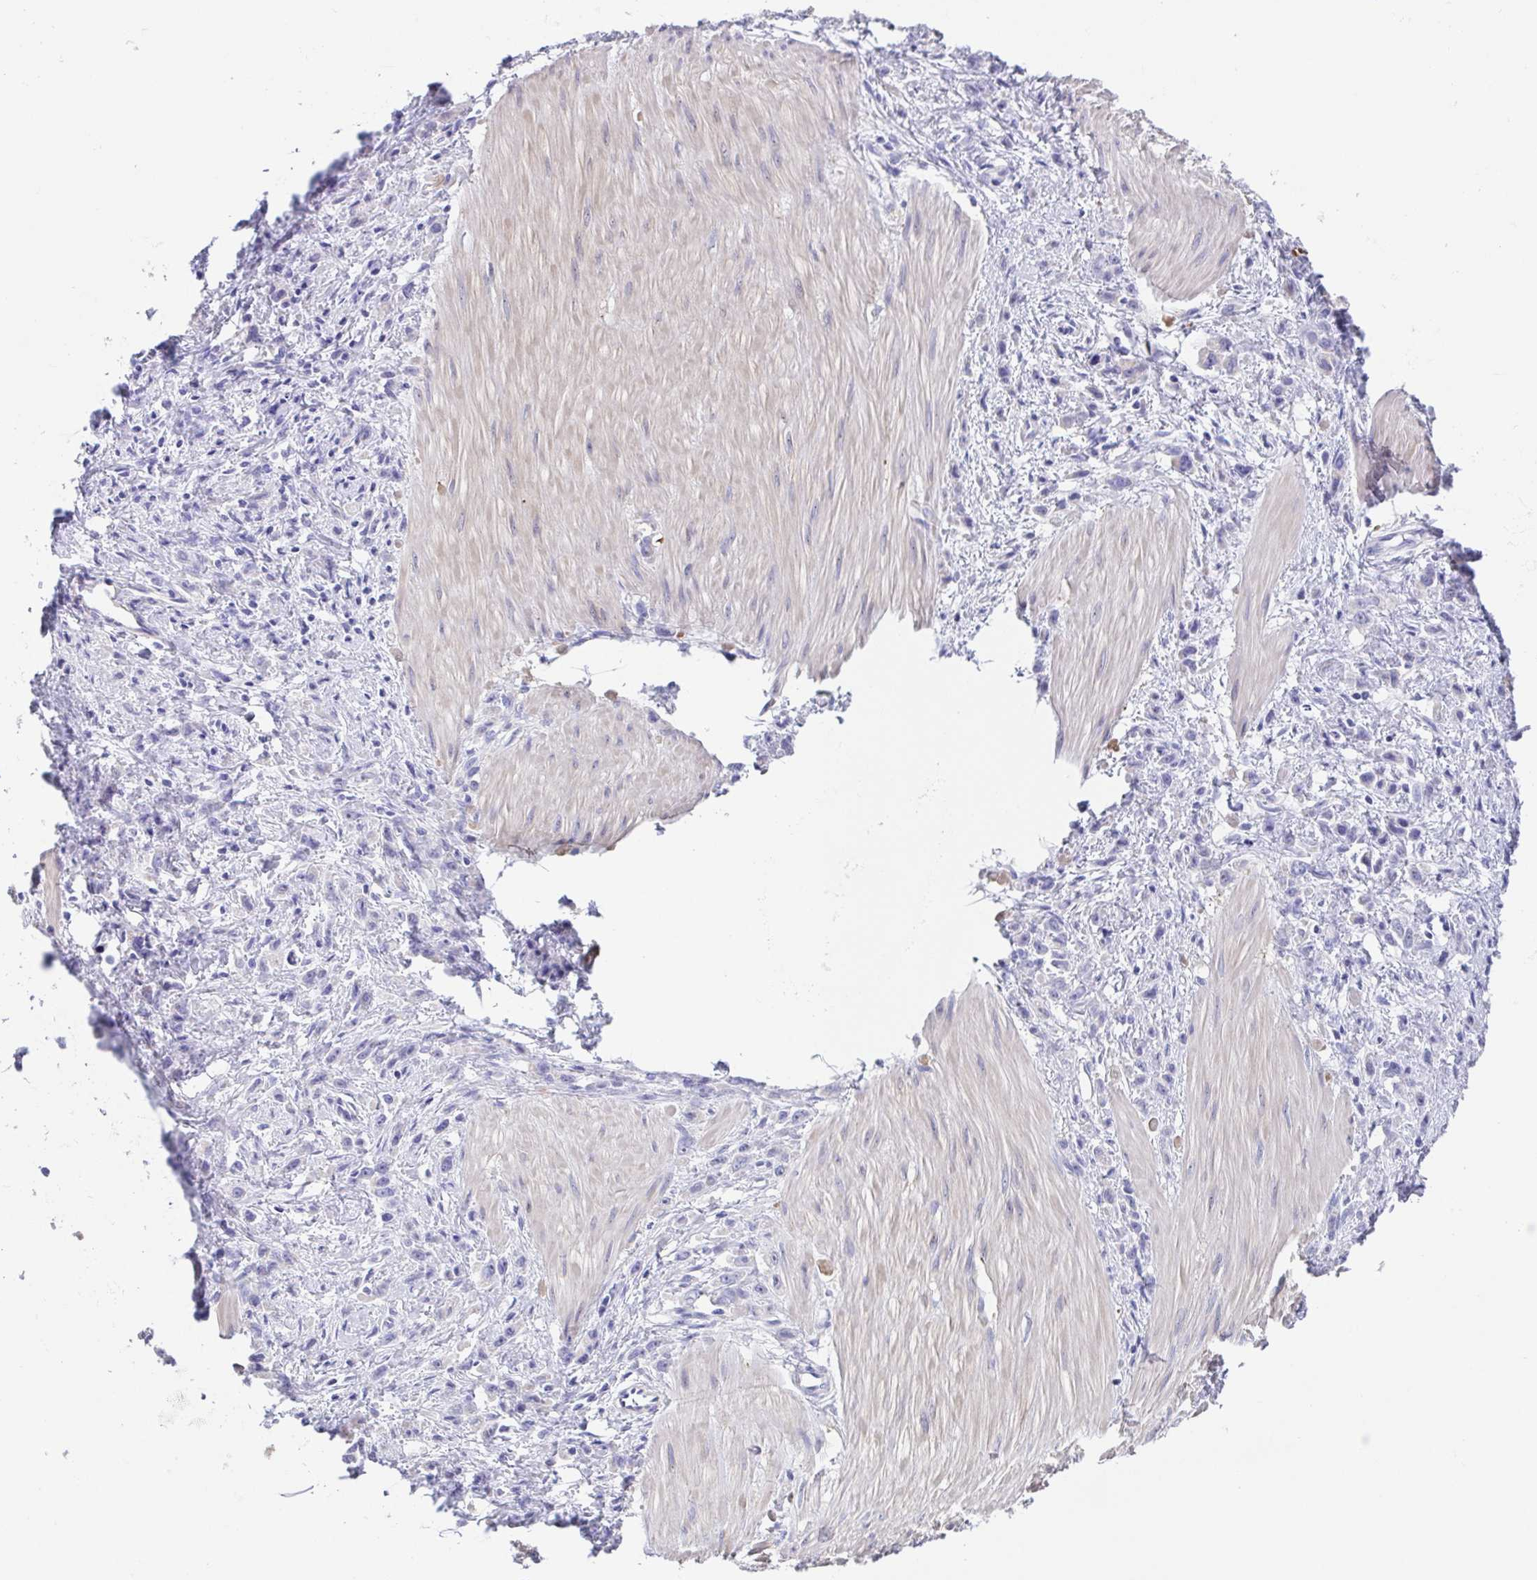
{"staining": {"intensity": "negative", "quantity": "none", "location": "none"}, "tissue": "stomach cancer", "cell_type": "Tumor cells", "image_type": "cancer", "snomed": [{"axis": "morphology", "description": "Adenocarcinoma, NOS"}, {"axis": "topography", "description": "Stomach"}], "caption": "There is no significant positivity in tumor cells of stomach cancer. (Stains: DAB IHC with hematoxylin counter stain, Microscopy: brightfield microscopy at high magnification).", "gene": "MUCL3", "patient": {"sex": "male", "age": 47}}